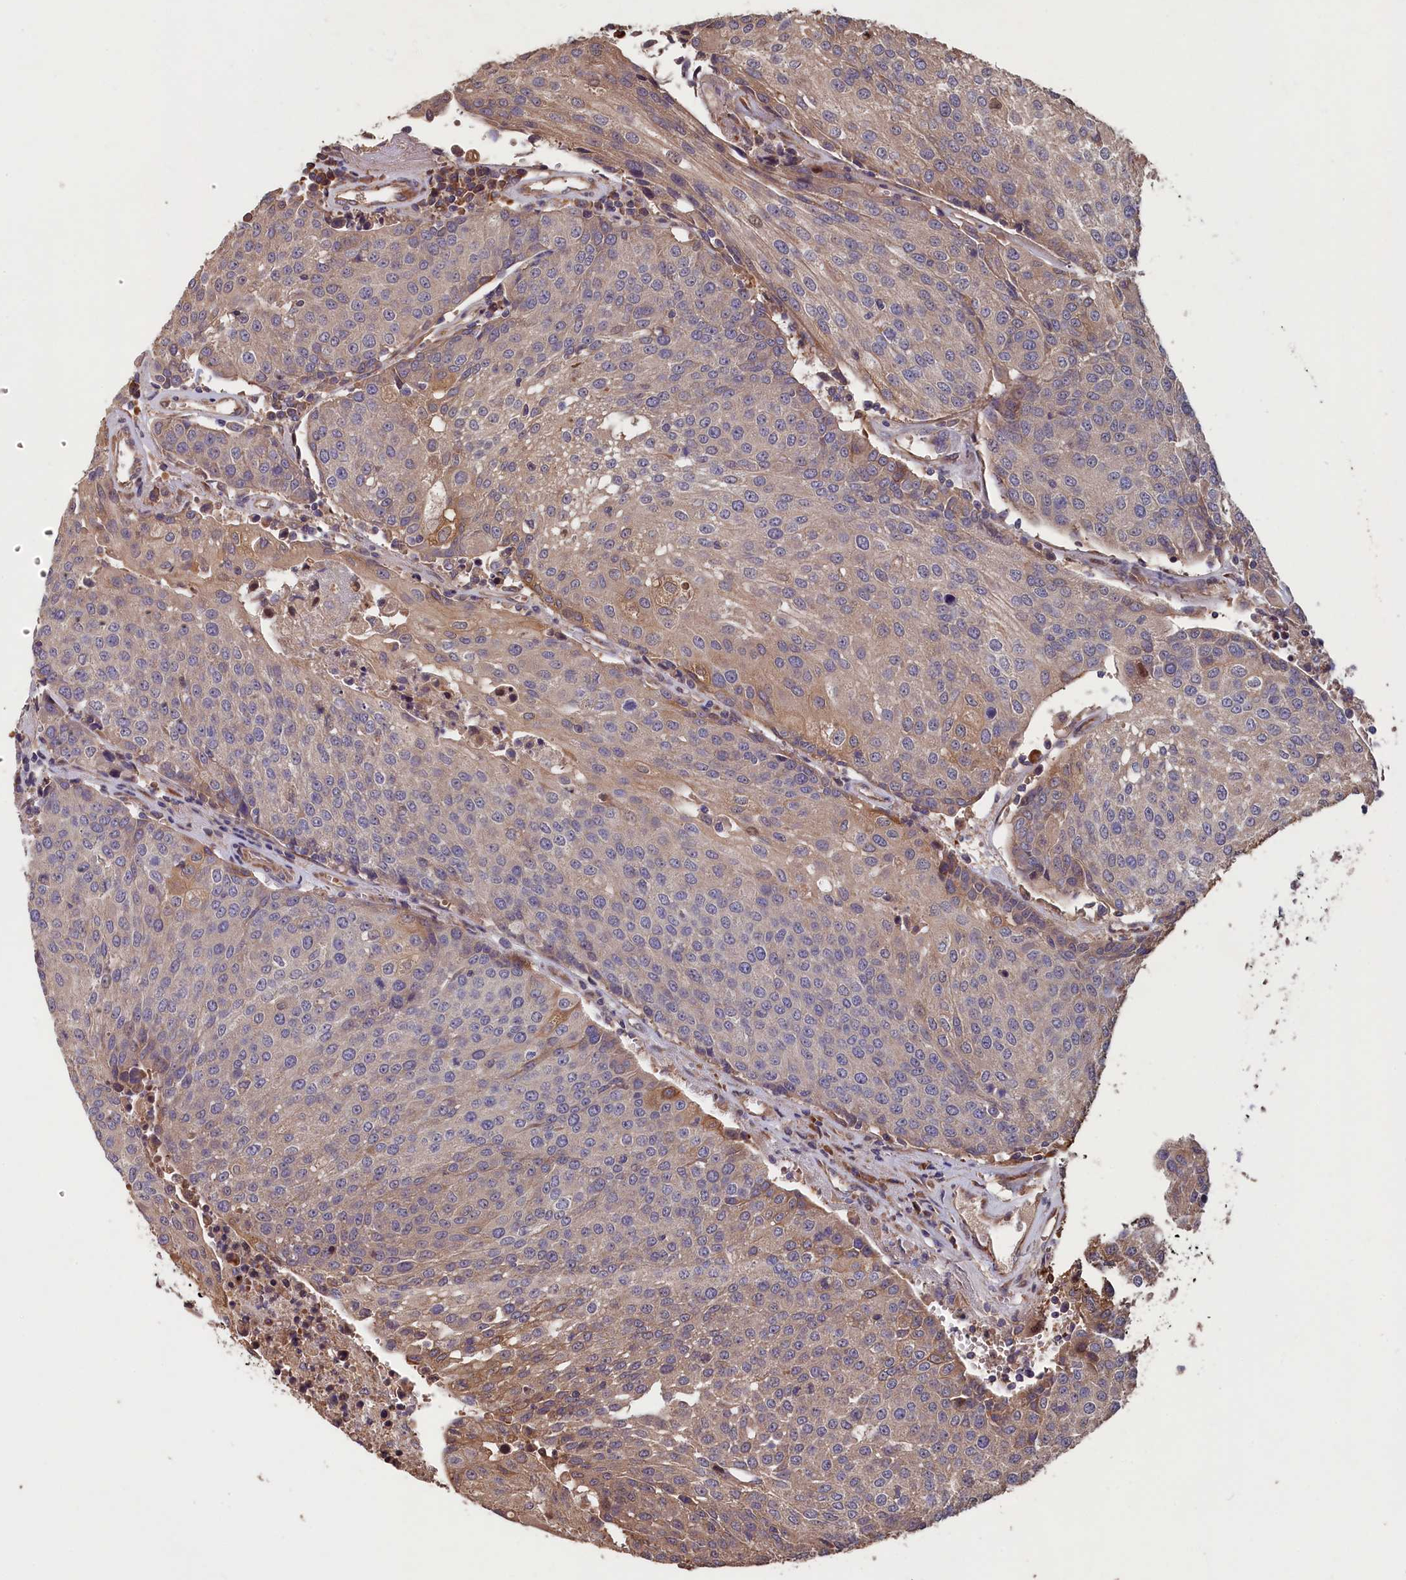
{"staining": {"intensity": "weak", "quantity": "25%-75%", "location": "cytoplasmic/membranous"}, "tissue": "urothelial cancer", "cell_type": "Tumor cells", "image_type": "cancer", "snomed": [{"axis": "morphology", "description": "Urothelial carcinoma, High grade"}, {"axis": "topography", "description": "Urinary bladder"}], "caption": "Immunohistochemistry of urothelial carcinoma (high-grade) shows low levels of weak cytoplasmic/membranous expression in about 25%-75% of tumor cells.", "gene": "GREB1L", "patient": {"sex": "female", "age": 85}}